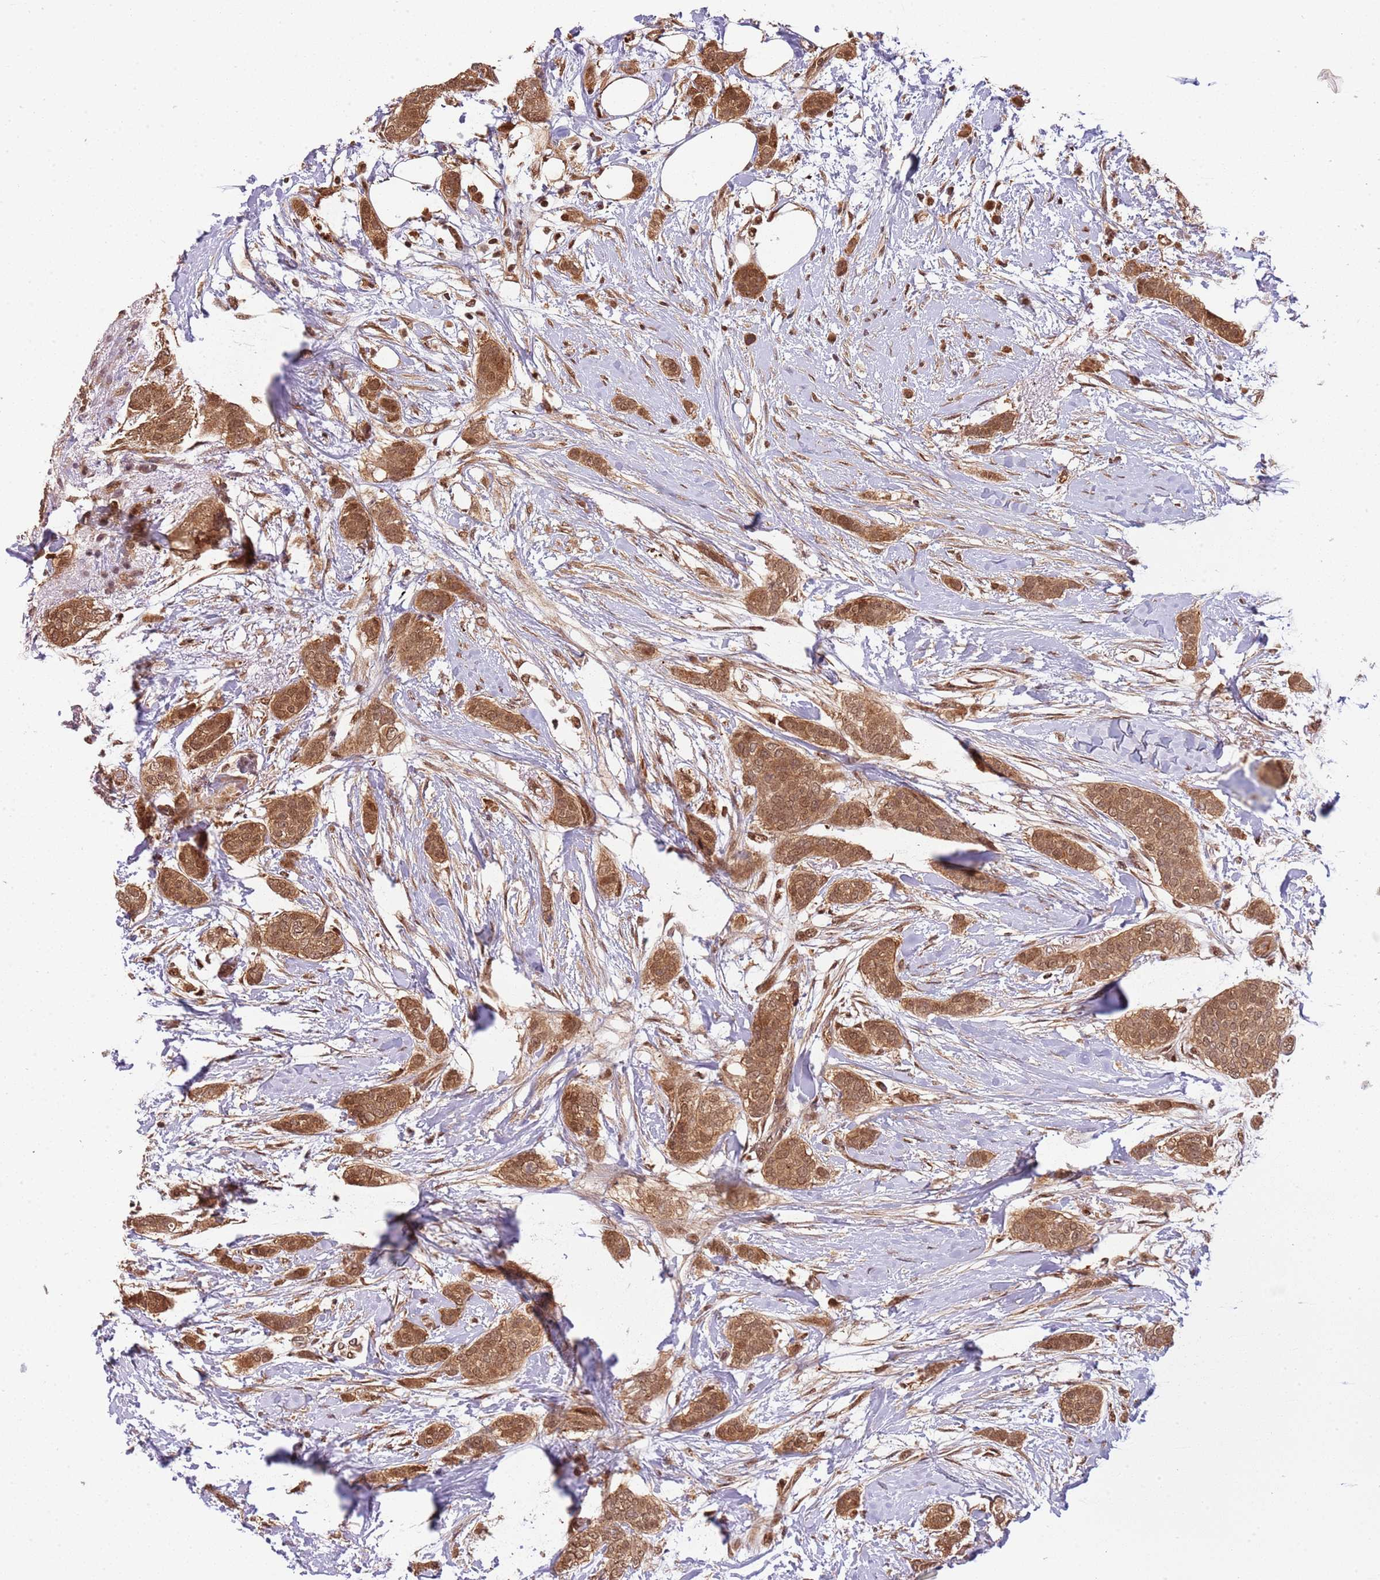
{"staining": {"intensity": "moderate", "quantity": ">75%", "location": "cytoplasmic/membranous,nuclear"}, "tissue": "breast cancer", "cell_type": "Tumor cells", "image_type": "cancer", "snomed": [{"axis": "morphology", "description": "Duct carcinoma"}, {"axis": "topography", "description": "Breast"}], "caption": "Tumor cells demonstrate moderate cytoplasmic/membranous and nuclear staining in about >75% of cells in breast cancer (intraductal carcinoma).", "gene": "PLSCR5", "patient": {"sex": "female", "age": 72}}